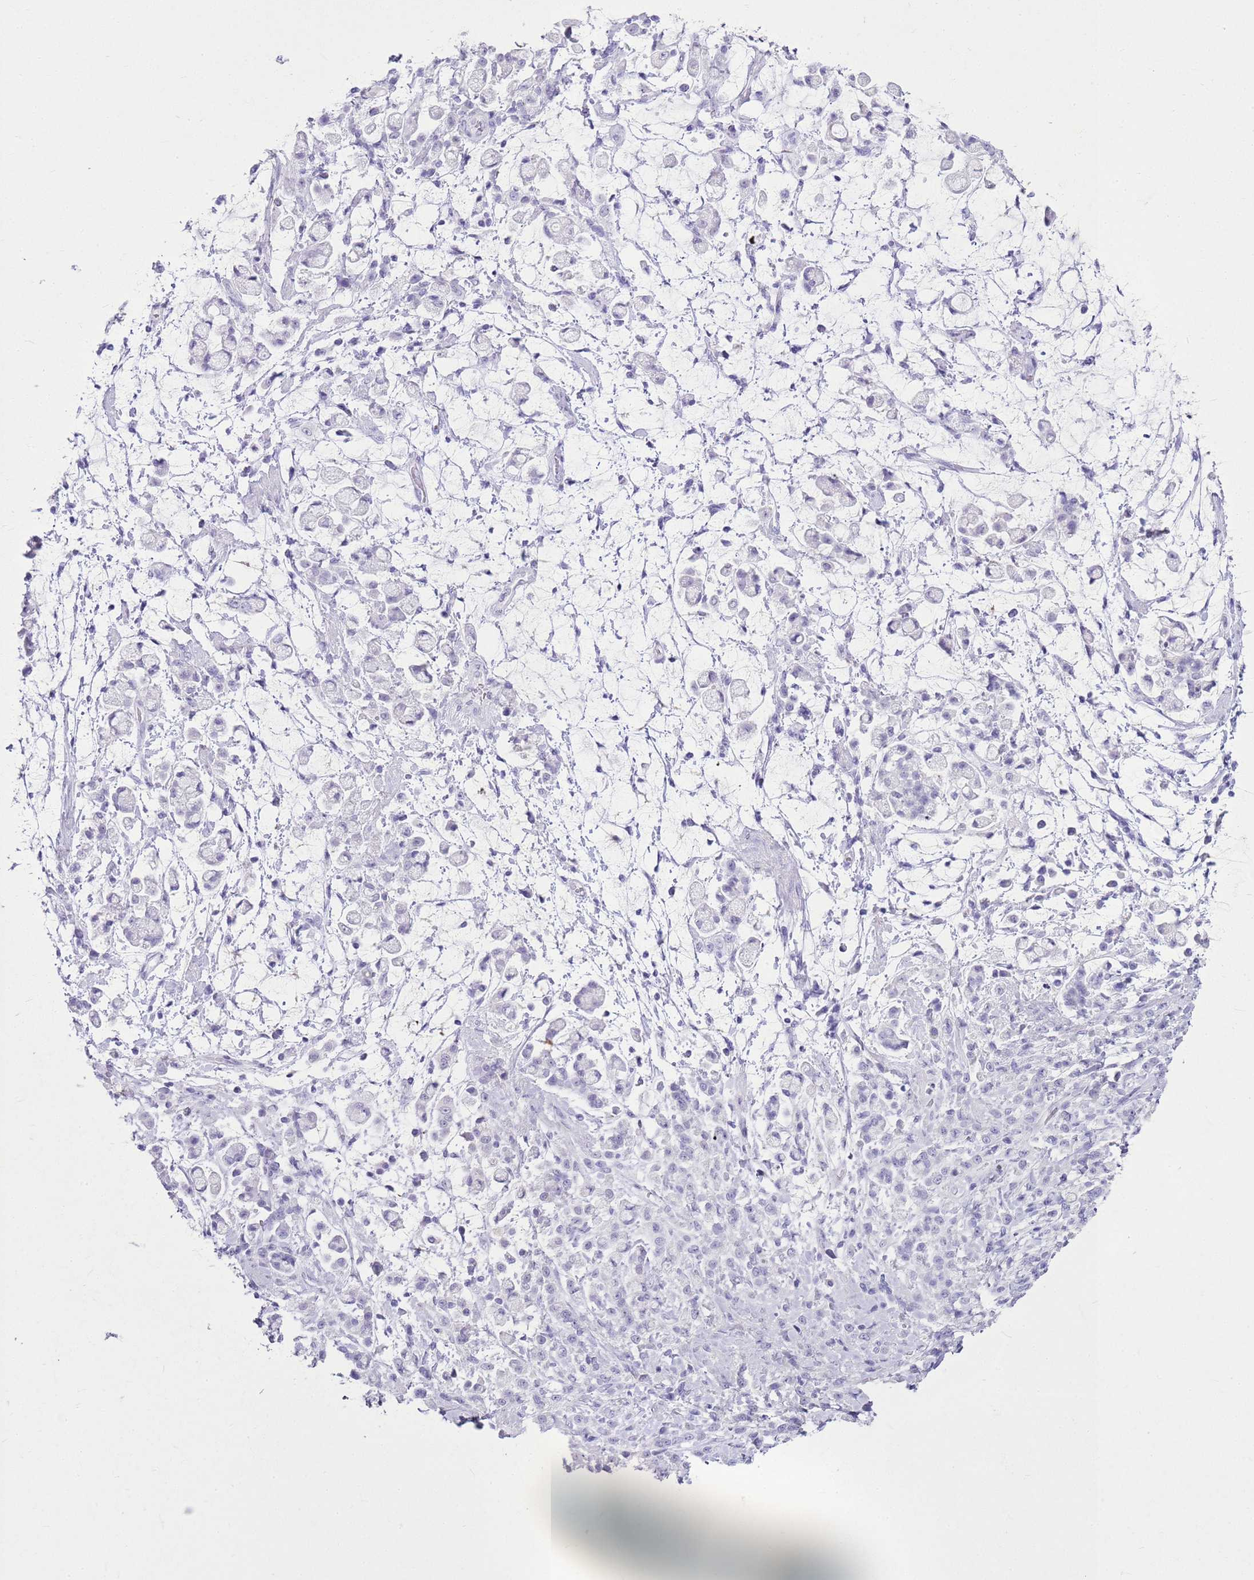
{"staining": {"intensity": "negative", "quantity": "none", "location": "none"}, "tissue": "stomach cancer", "cell_type": "Tumor cells", "image_type": "cancer", "snomed": [{"axis": "morphology", "description": "Adenocarcinoma, NOS"}, {"axis": "topography", "description": "Stomach"}], "caption": "The image shows no significant positivity in tumor cells of stomach cancer. The staining was performed using DAB (3,3'-diaminobenzidine) to visualize the protein expression in brown, while the nuclei were stained in blue with hematoxylin (Magnification: 20x).", "gene": "CA8", "patient": {"sex": "female", "age": 60}}